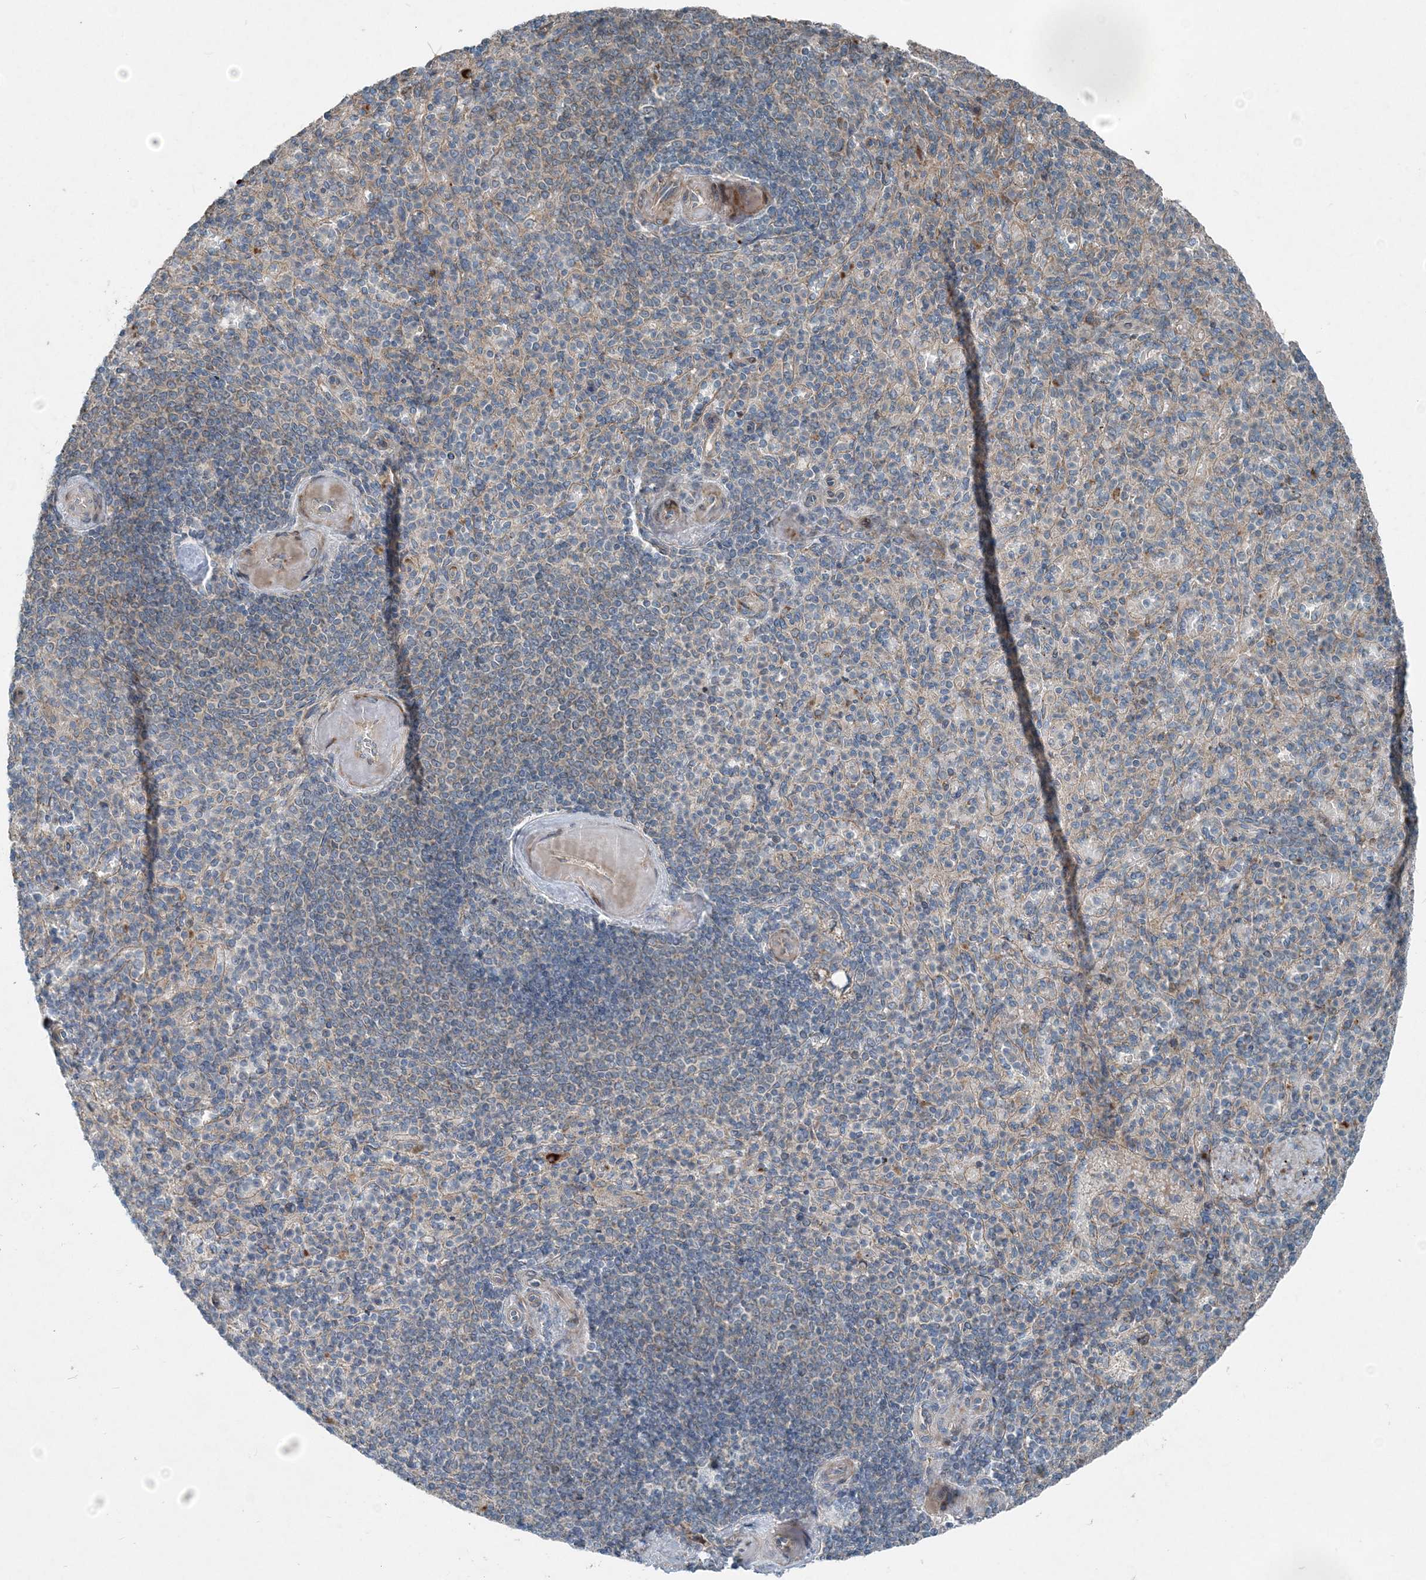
{"staining": {"intensity": "negative", "quantity": "none", "location": "none"}, "tissue": "spleen", "cell_type": "Cells in red pulp", "image_type": "normal", "snomed": [{"axis": "morphology", "description": "Normal tissue, NOS"}, {"axis": "topography", "description": "Spleen"}], "caption": "Cells in red pulp are negative for brown protein staining in unremarkable spleen. (DAB (3,3'-diaminobenzidine) immunohistochemistry (IHC) with hematoxylin counter stain).", "gene": "INTU", "patient": {"sex": "female", "age": 74}}